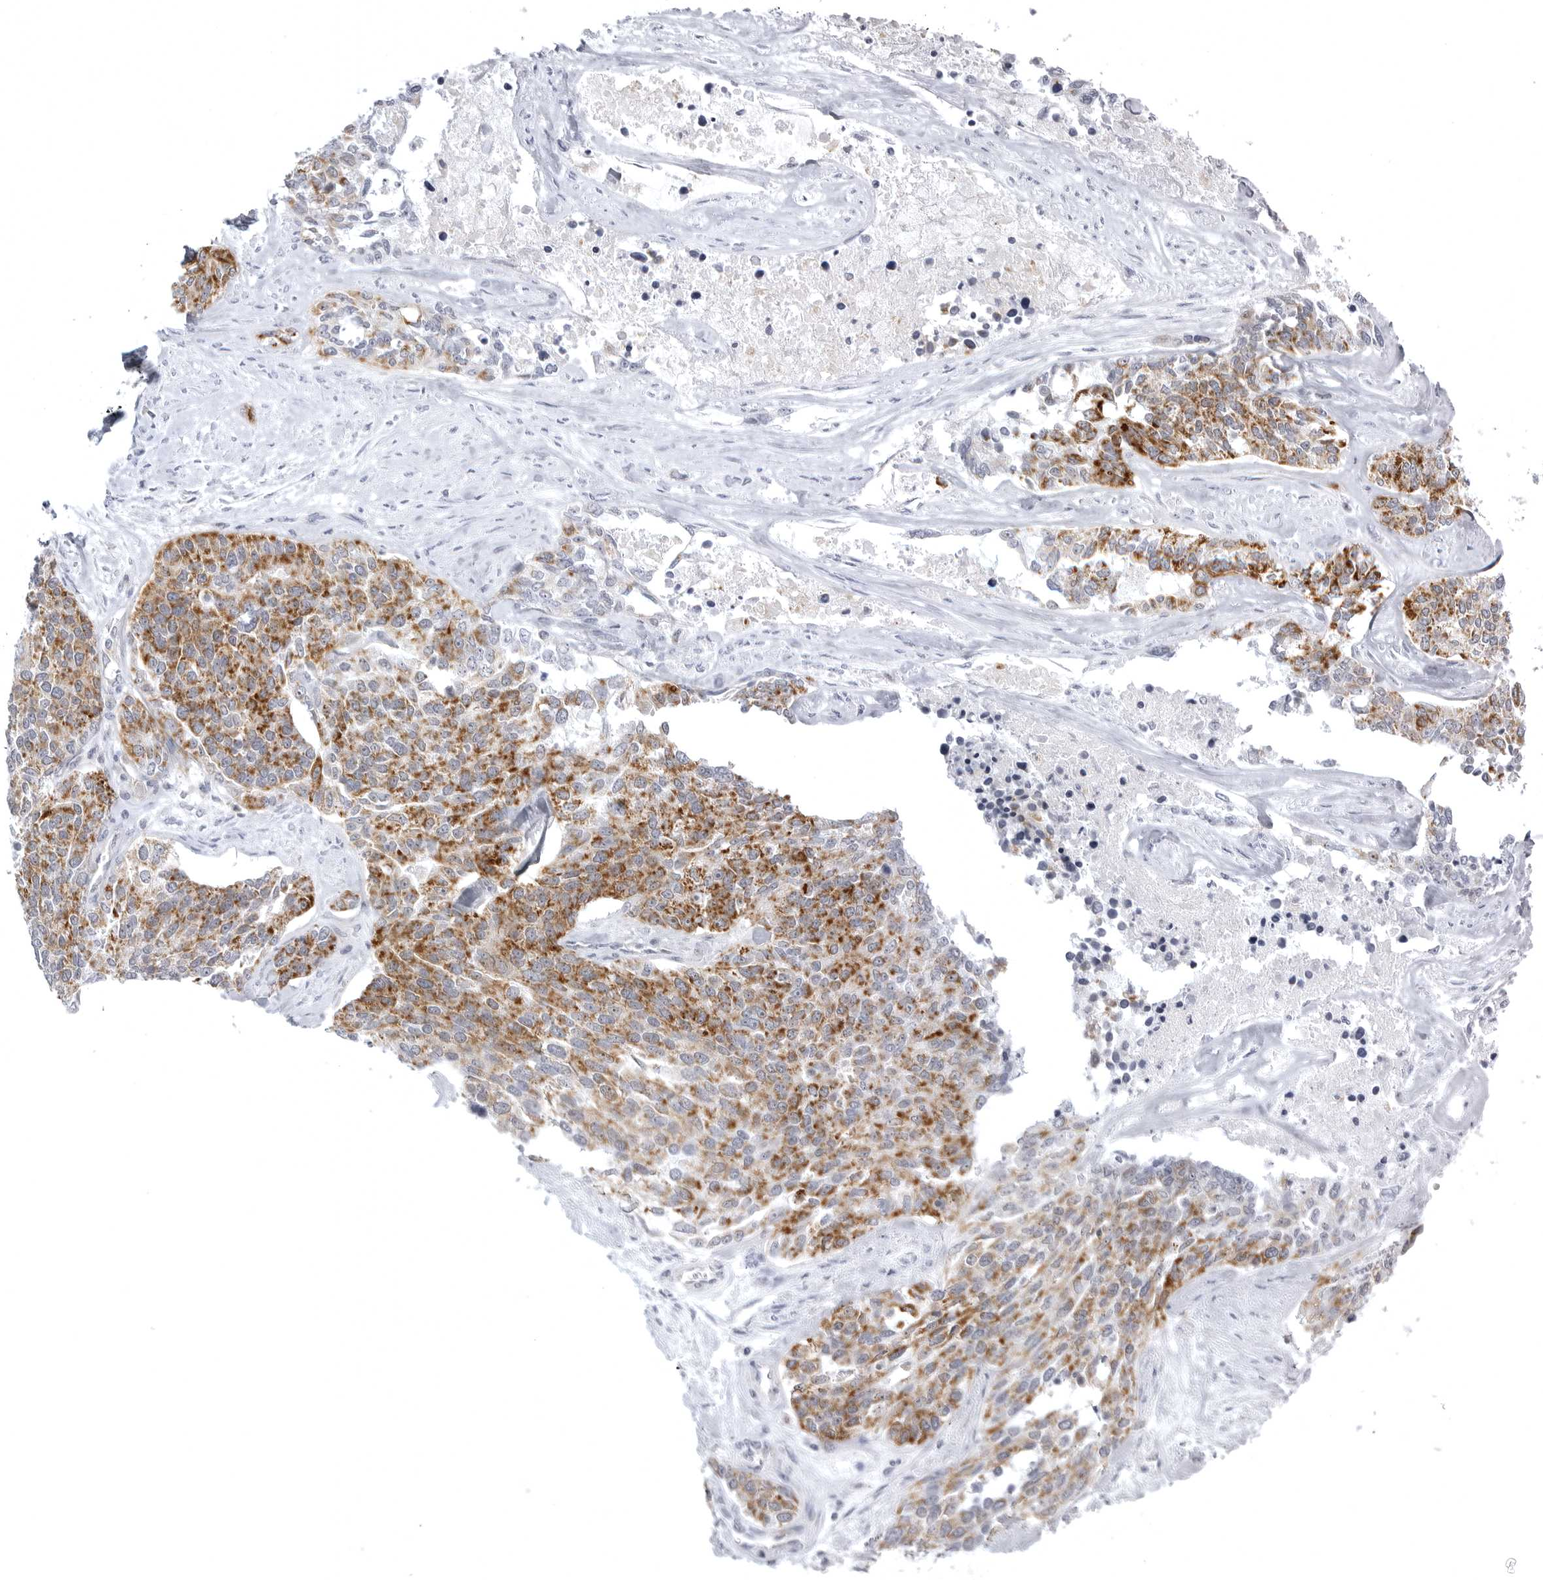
{"staining": {"intensity": "moderate", "quantity": ">75%", "location": "cytoplasmic/membranous"}, "tissue": "ovarian cancer", "cell_type": "Tumor cells", "image_type": "cancer", "snomed": [{"axis": "morphology", "description": "Cystadenocarcinoma, serous, NOS"}, {"axis": "topography", "description": "Ovary"}], "caption": "High-magnification brightfield microscopy of ovarian cancer stained with DAB (brown) and counterstained with hematoxylin (blue). tumor cells exhibit moderate cytoplasmic/membranous staining is appreciated in about>75% of cells.", "gene": "TUFM", "patient": {"sex": "female", "age": 44}}